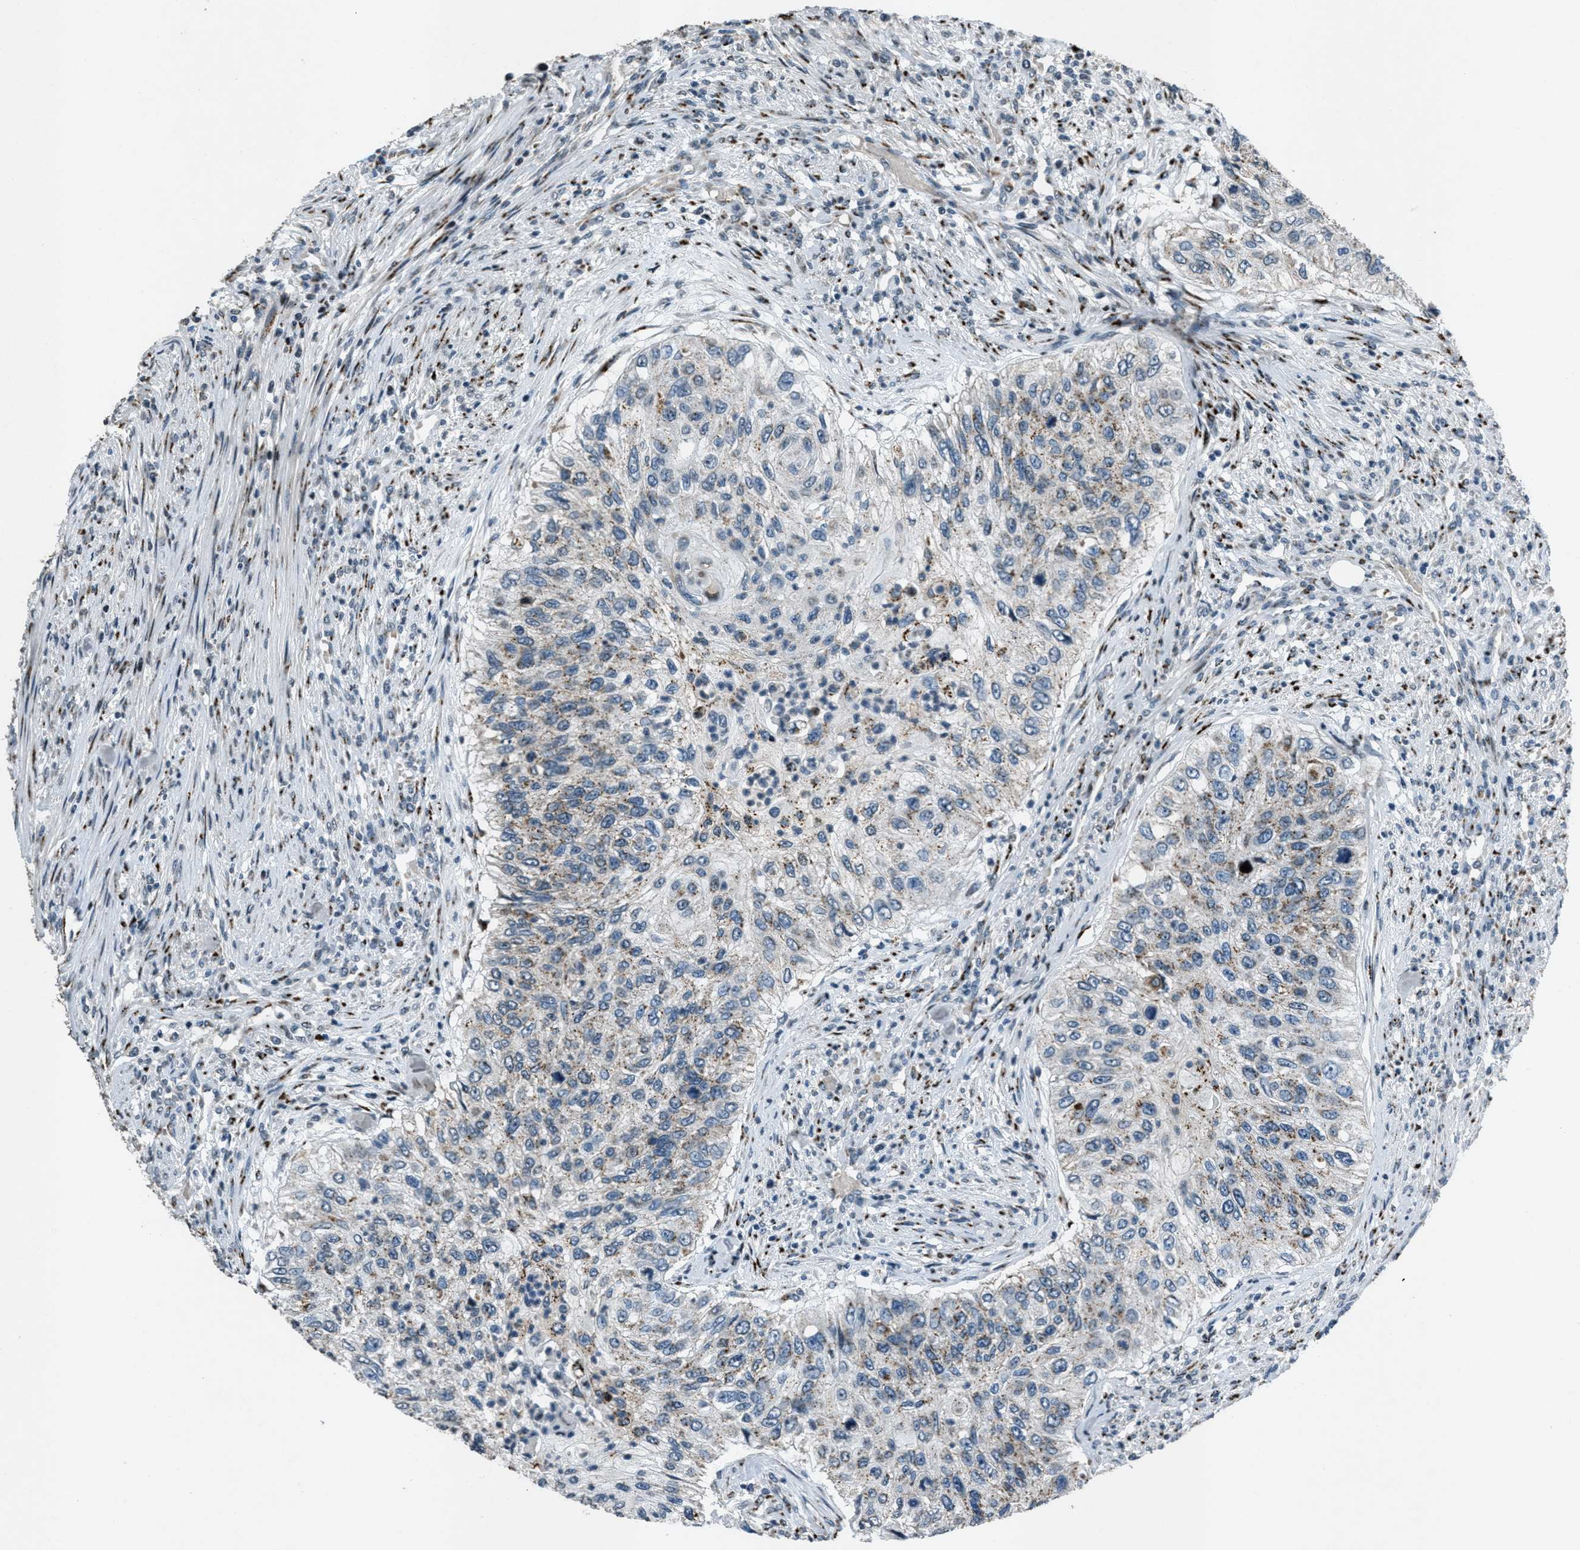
{"staining": {"intensity": "weak", "quantity": "25%-75%", "location": "cytoplasmic/membranous"}, "tissue": "urothelial cancer", "cell_type": "Tumor cells", "image_type": "cancer", "snomed": [{"axis": "morphology", "description": "Urothelial carcinoma, High grade"}, {"axis": "topography", "description": "Urinary bladder"}], "caption": "There is low levels of weak cytoplasmic/membranous staining in tumor cells of urothelial cancer, as demonstrated by immunohistochemical staining (brown color).", "gene": "GPC6", "patient": {"sex": "female", "age": 60}}